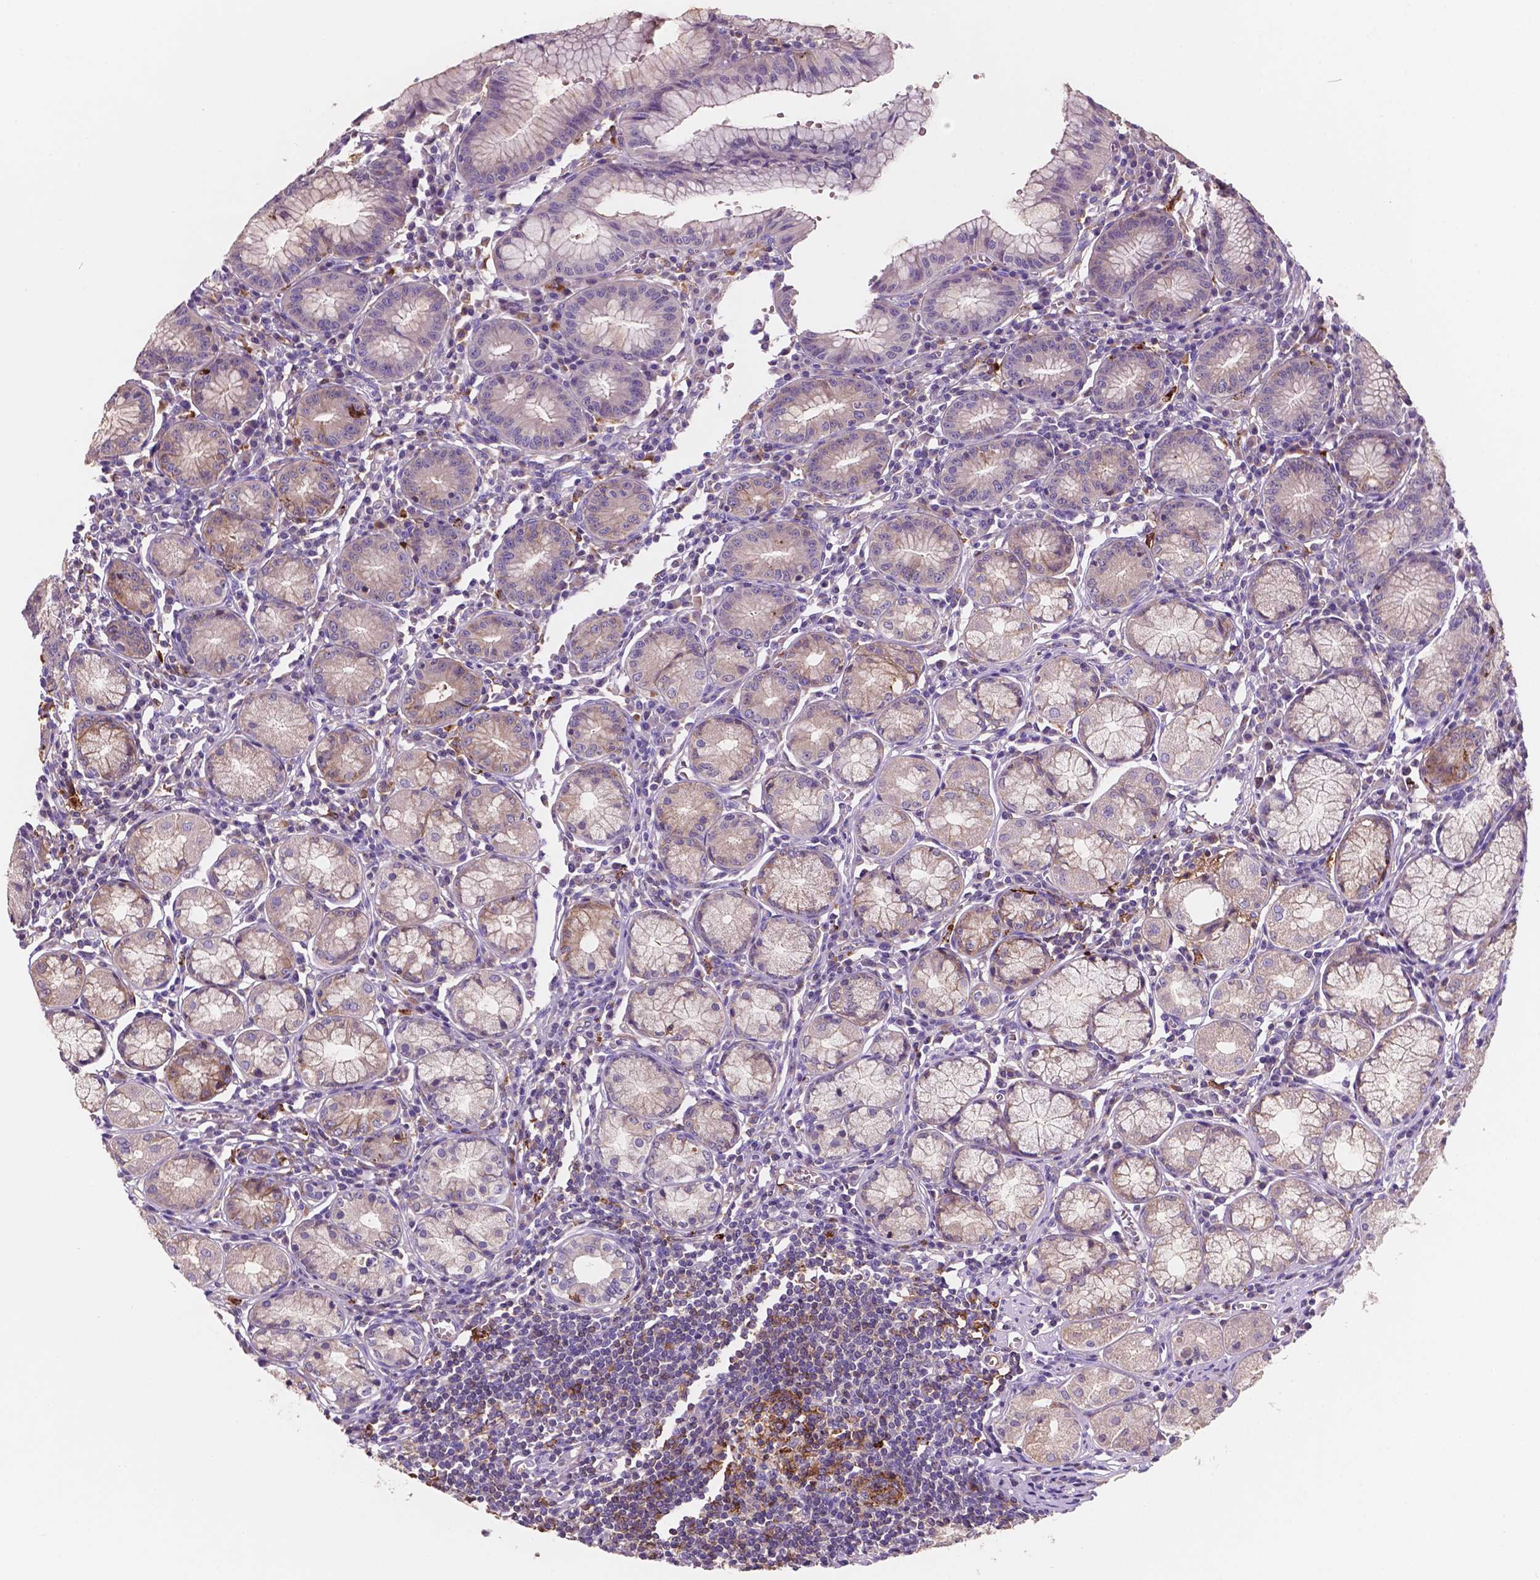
{"staining": {"intensity": "weak", "quantity": "25%-75%", "location": "cytoplasmic/membranous"}, "tissue": "stomach", "cell_type": "Glandular cells", "image_type": "normal", "snomed": [{"axis": "morphology", "description": "Normal tissue, NOS"}, {"axis": "topography", "description": "Stomach"}], "caption": "High-magnification brightfield microscopy of unremarkable stomach stained with DAB (brown) and counterstained with hematoxylin (blue). glandular cells exhibit weak cytoplasmic/membranous positivity is seen in about25%-75% of cells. The staining was performed using DAB (3,3'-diaminobenzidine), with brown indicating positive protein expression. Nuclei are stained blue with hematoxylin.", "gene": "MKRN2OS", "patient": {"sex": "male", "age": 55}}